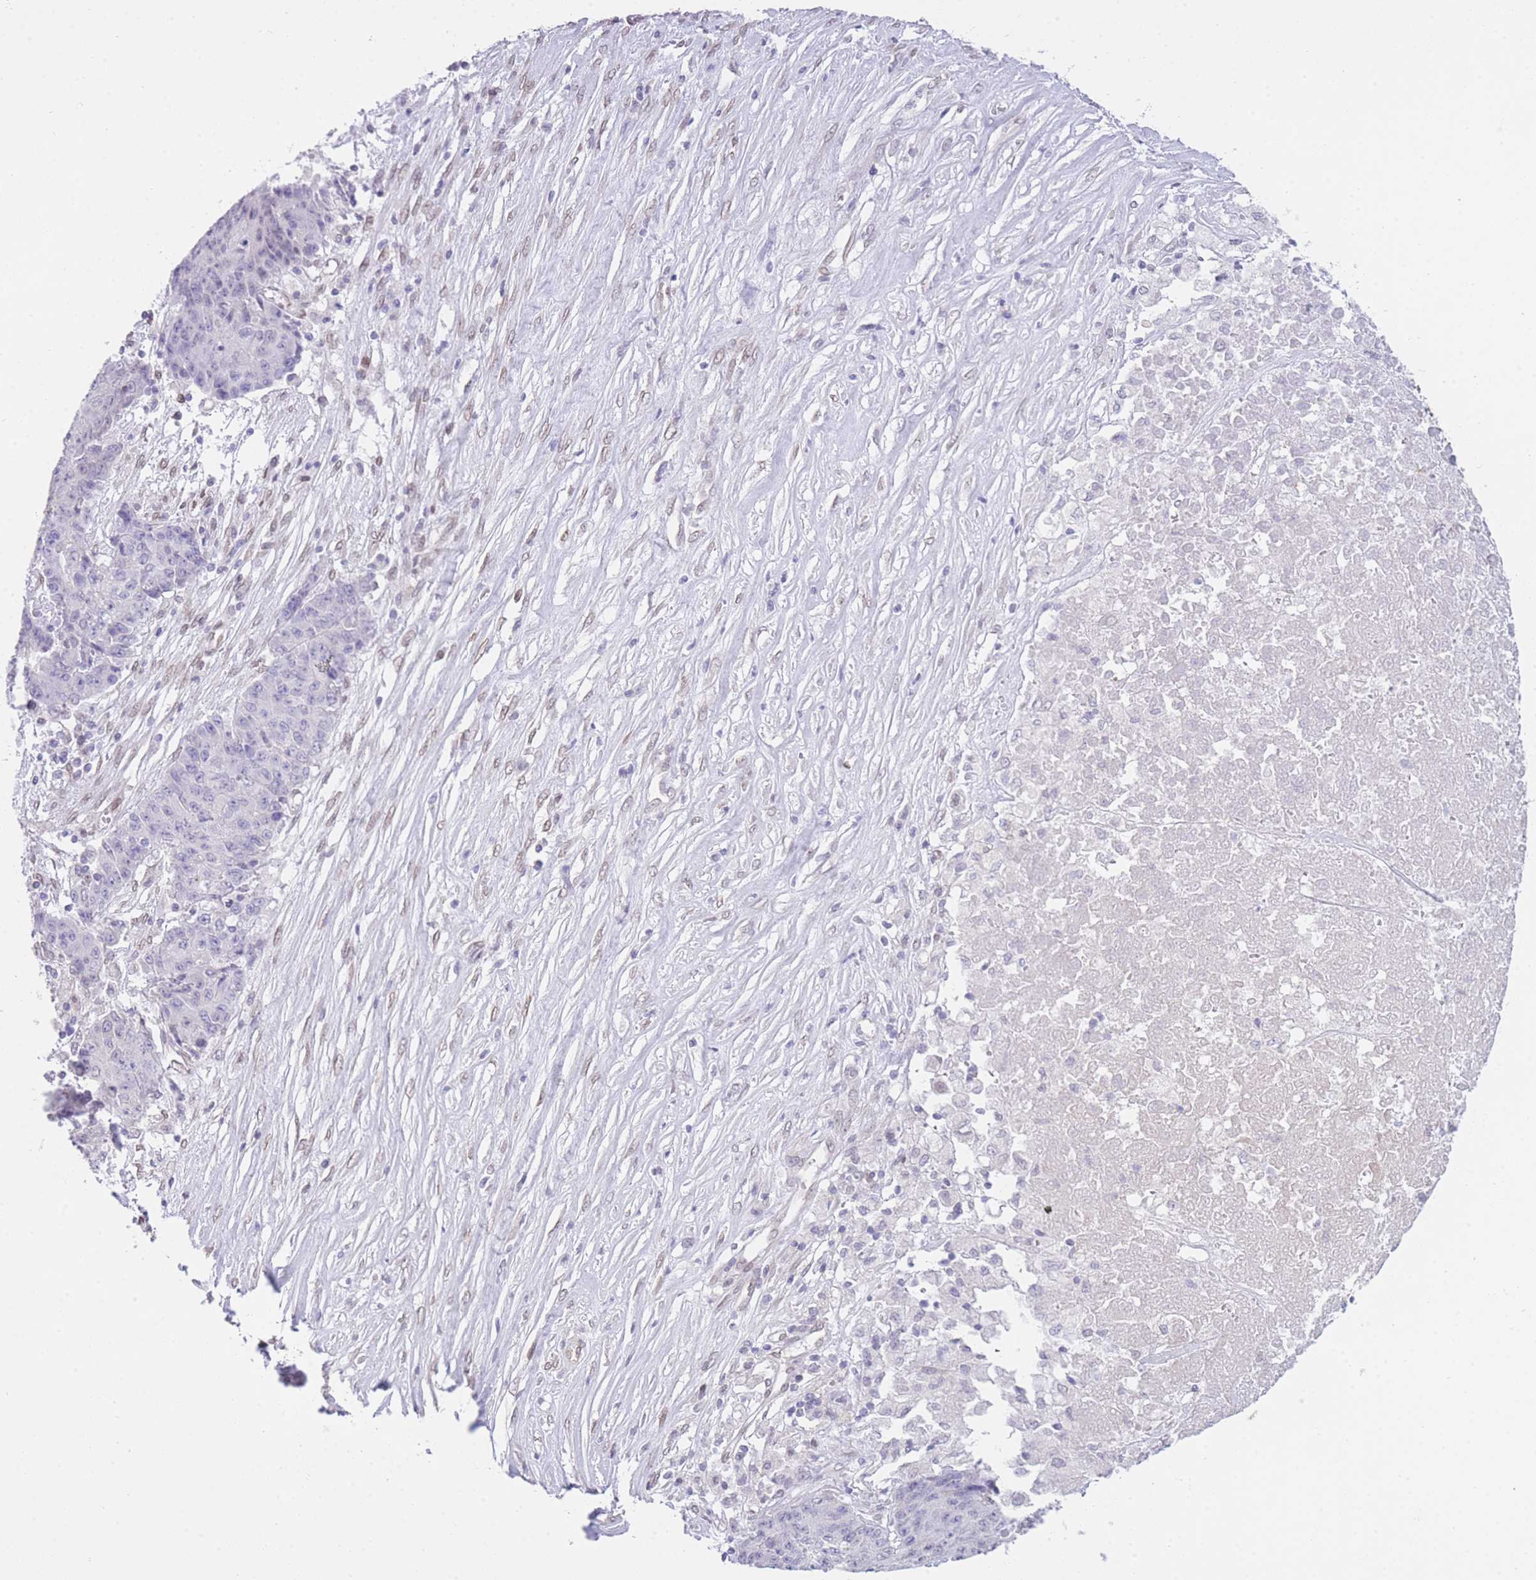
{"staining": {"intensity": "negative", "quantity": "none", "location": "none"}, "tissue": "ovarian cancer", "cell_type": "Tumor cells", "image_type": "cancer", "snomed": [{"axis": "morphology", "description": "Carcinoma, endometroid"}, {"axis": "topography", "description": "Ovary"}], "caption": "High power microscopy photomicrograph of an IHC image of endometroid carcinoma (ovarian), revealing no significant expression in tumor cells.", "gene": "OR10AD1", "patient": {"sex": "female", "age": 42}}